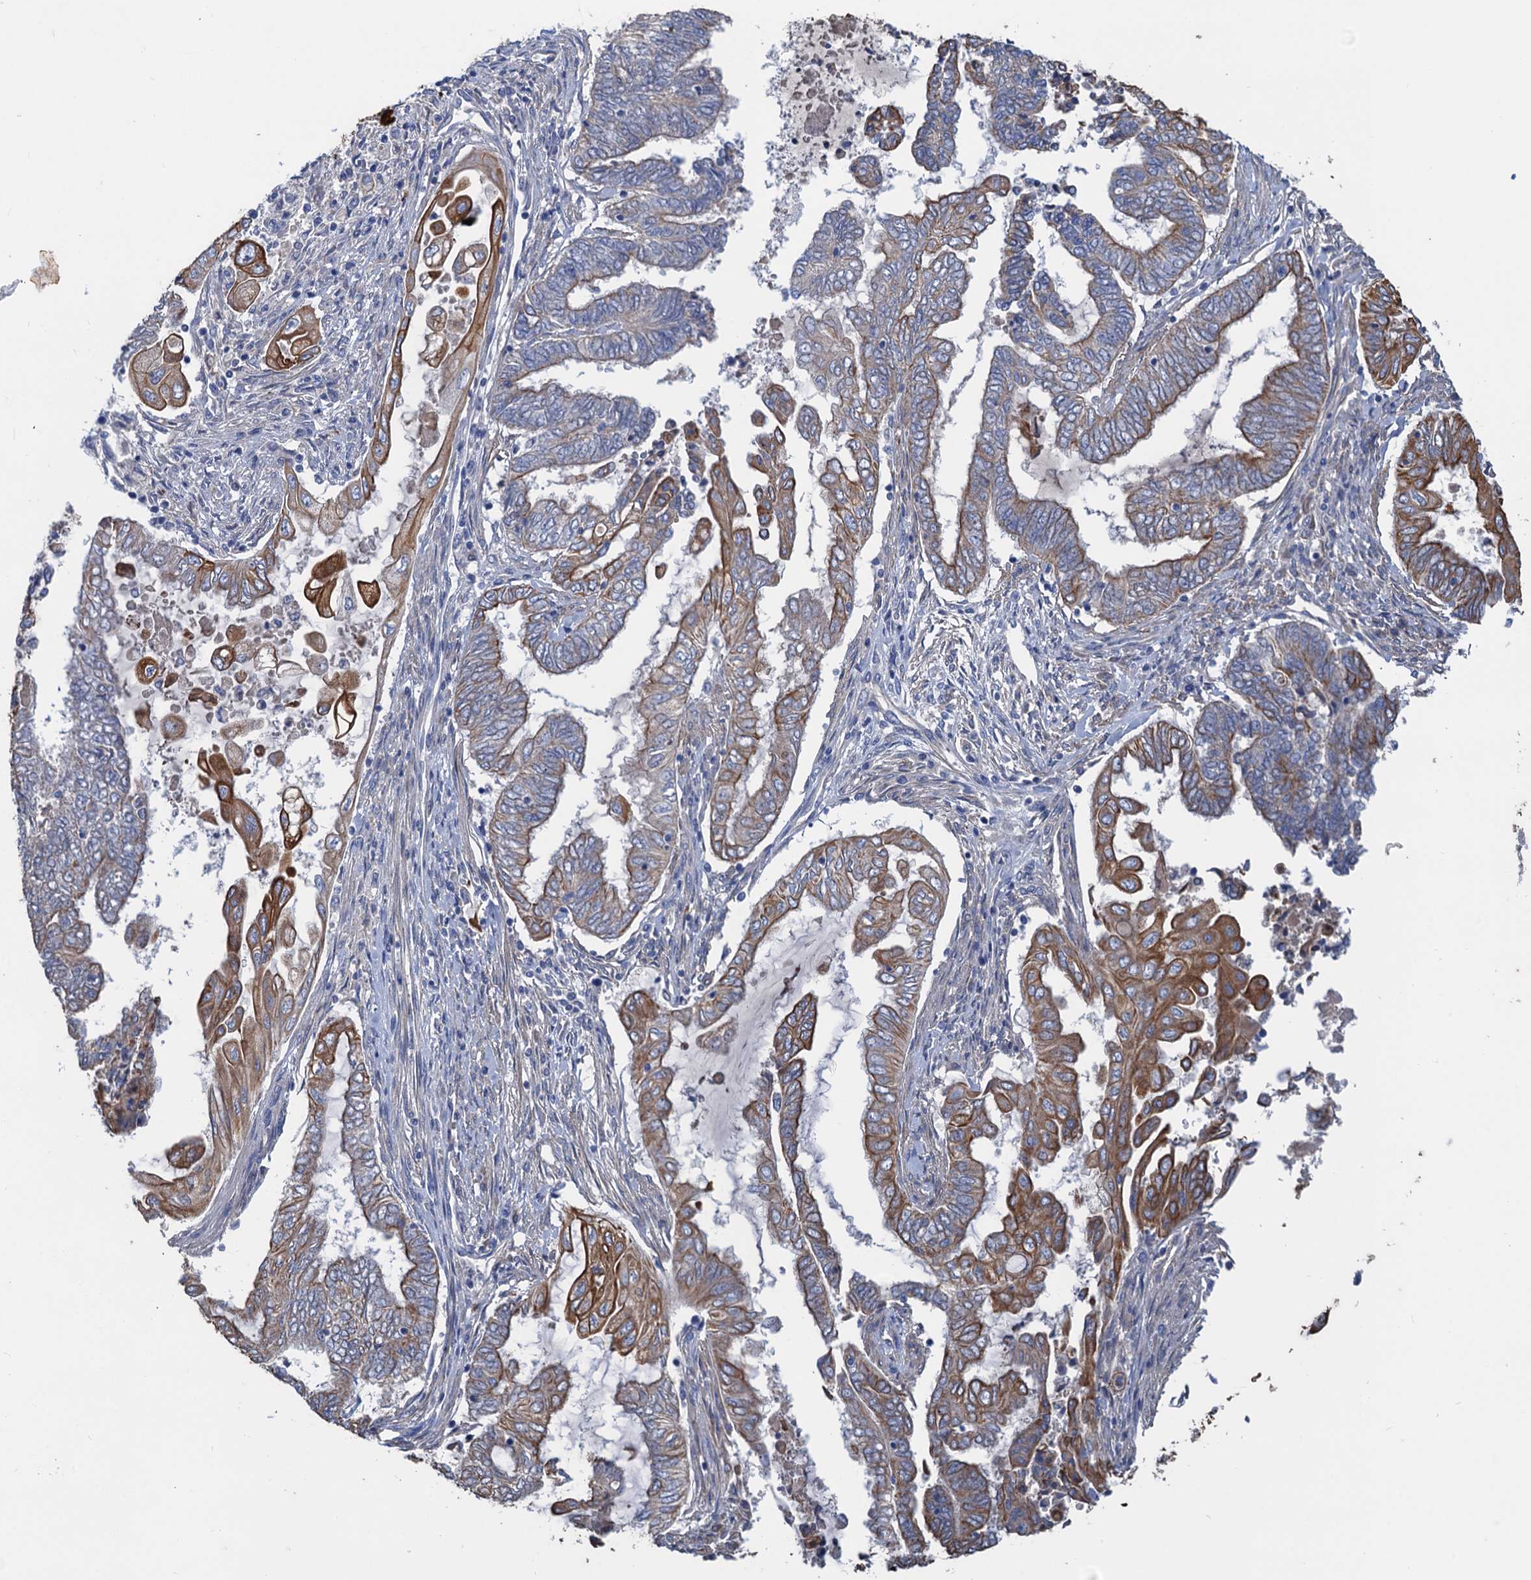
{"staining": {"intensity": "strong", "quantity": "25%-75%", "location": "cytoplasmic/membranous"}, "tissue": "endometrial cancer", "cell_type": "Tumor cells", "image_type": "cancer", "snomed": [{"axis": "morphology", "description": "Adenocarcinoma, NOS"}, {"axis": "topography", "description": "Uterus"}, {"axis": "topography", "description": "Endometrium"}], "caption": "This photomicrograph displays IHC staining of human endometrial adenocarcinoma, with high strong cytoplasmic/membranous staining in approximately 25%-75% of tumor cells.", "gene": "SMCO3", "patient": {"sex": "female", "age": 70}}